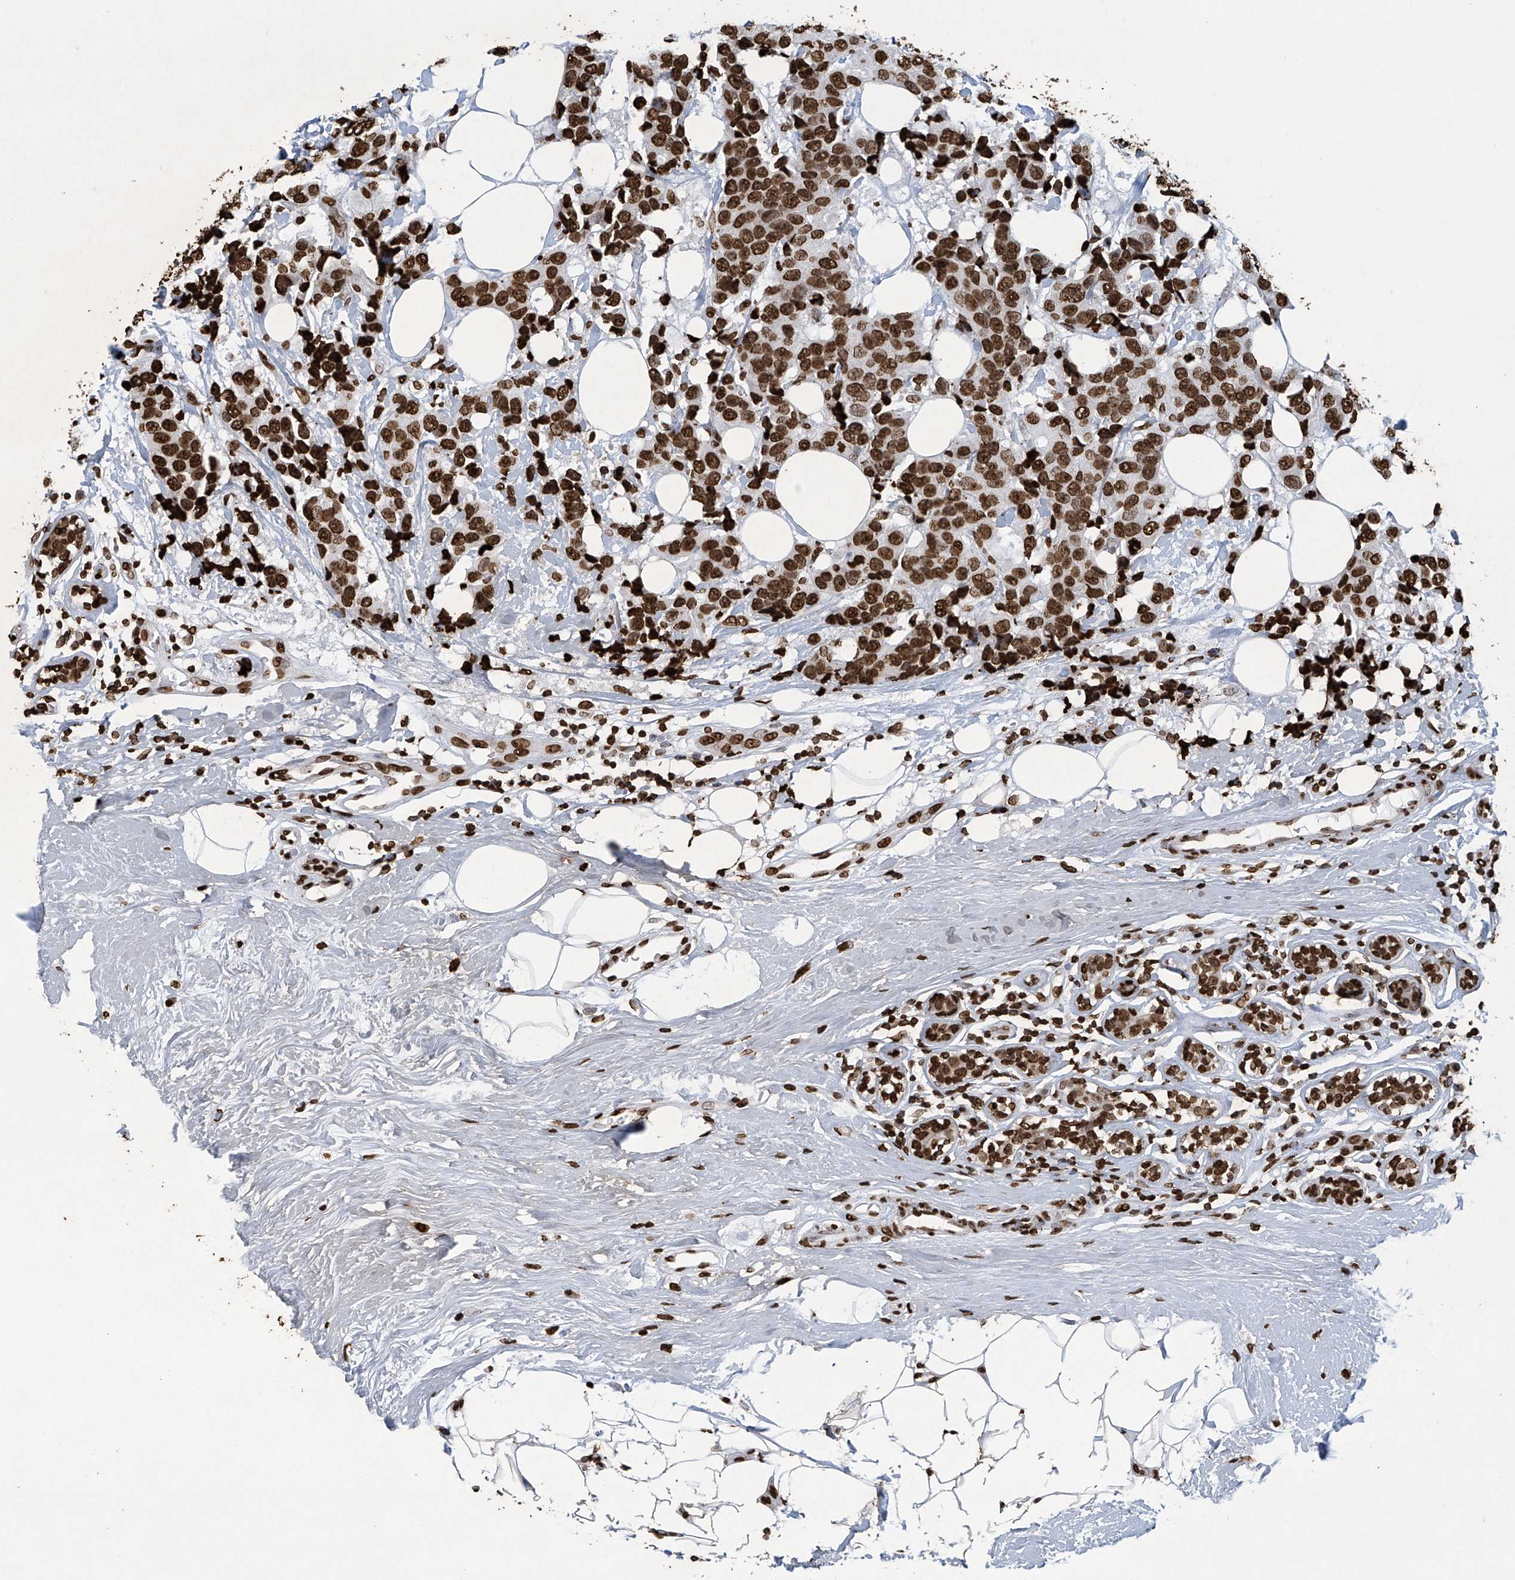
{"staining": {"intensity": "strong", "quantity": ">75%", "location": "nuclear"}, "tissue": "breast cancer", "cell_type": "Tumor cells", "image_type": "cancer", "snomed": [{"axis": "morphology", "description": "Normal tissue, NOS"}, {"axis": "morphology", "description": "Duct carcinoma"}, {"axis": "topography", "description": "Breast"}], "caption": "A brown stain shows strong nuclear positivity of a protein in infiltrating ductal carcinoma (breast) tumor cells.", "gene": "H3-3A", "patient": {"sex": "female", "age": 39}}